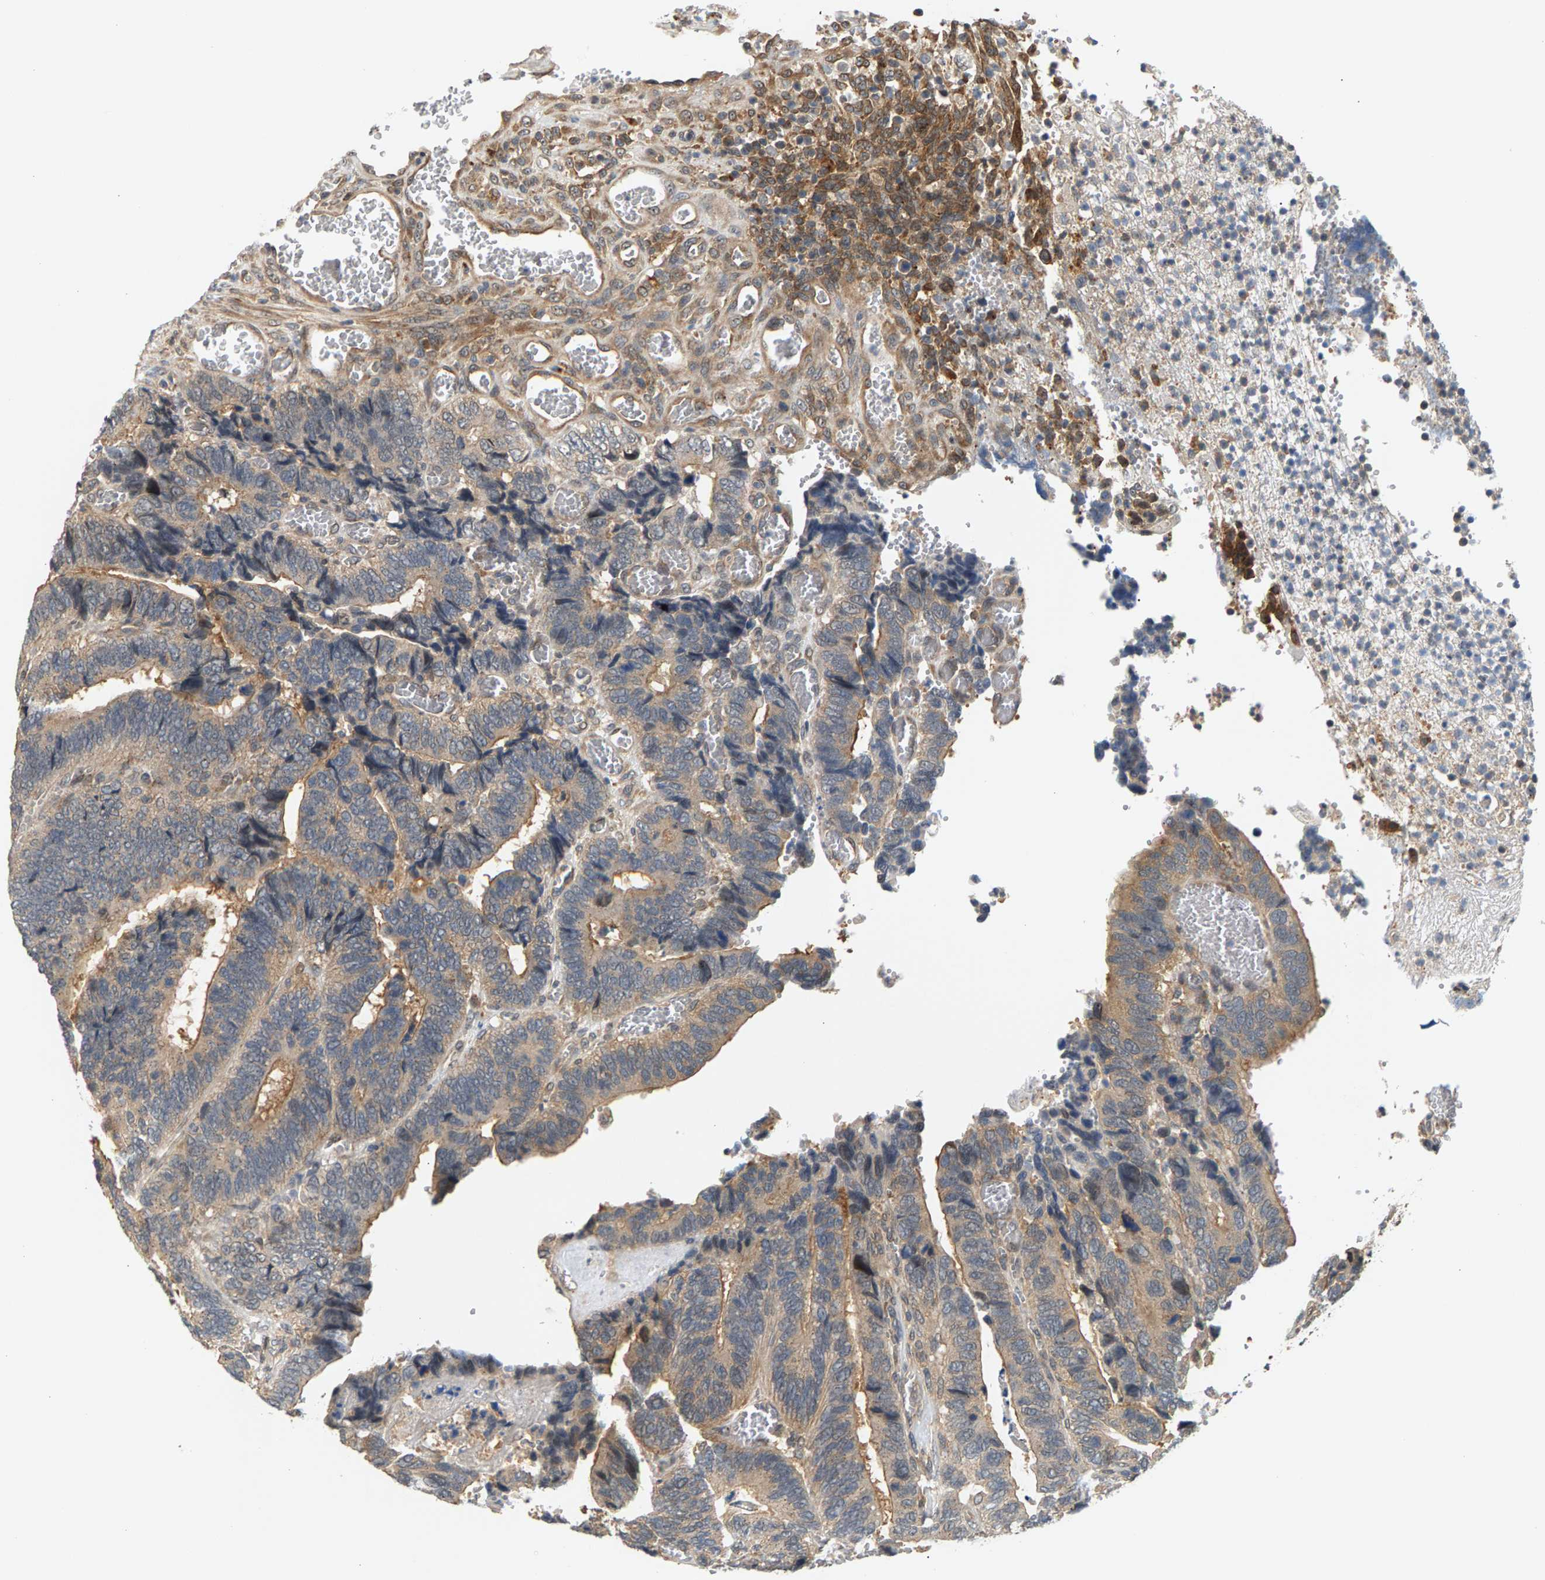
{"staining": {"intensity": "weak", "quantity": ">75%", "location": "cytoplasmic/membranous"}, "tissue": "colorectal cancer", "cell_type": "Tumor cells", "image_type": "cancer", "snomed": [{"axis": "morphology", "description": "Adenocarcinoma, NOS"}, {"axis": "topography", "description": "Colon"}], "caption": "A photomicrograph showing weak cytoplasmic/membranous positivity in about >75% of tumor cells in adenocarcinoma (colorectal), as visualized by brown immunohistochemical staining.", "gene": "MAP2K5", "patient": {"sex": "male", "age": 72}}